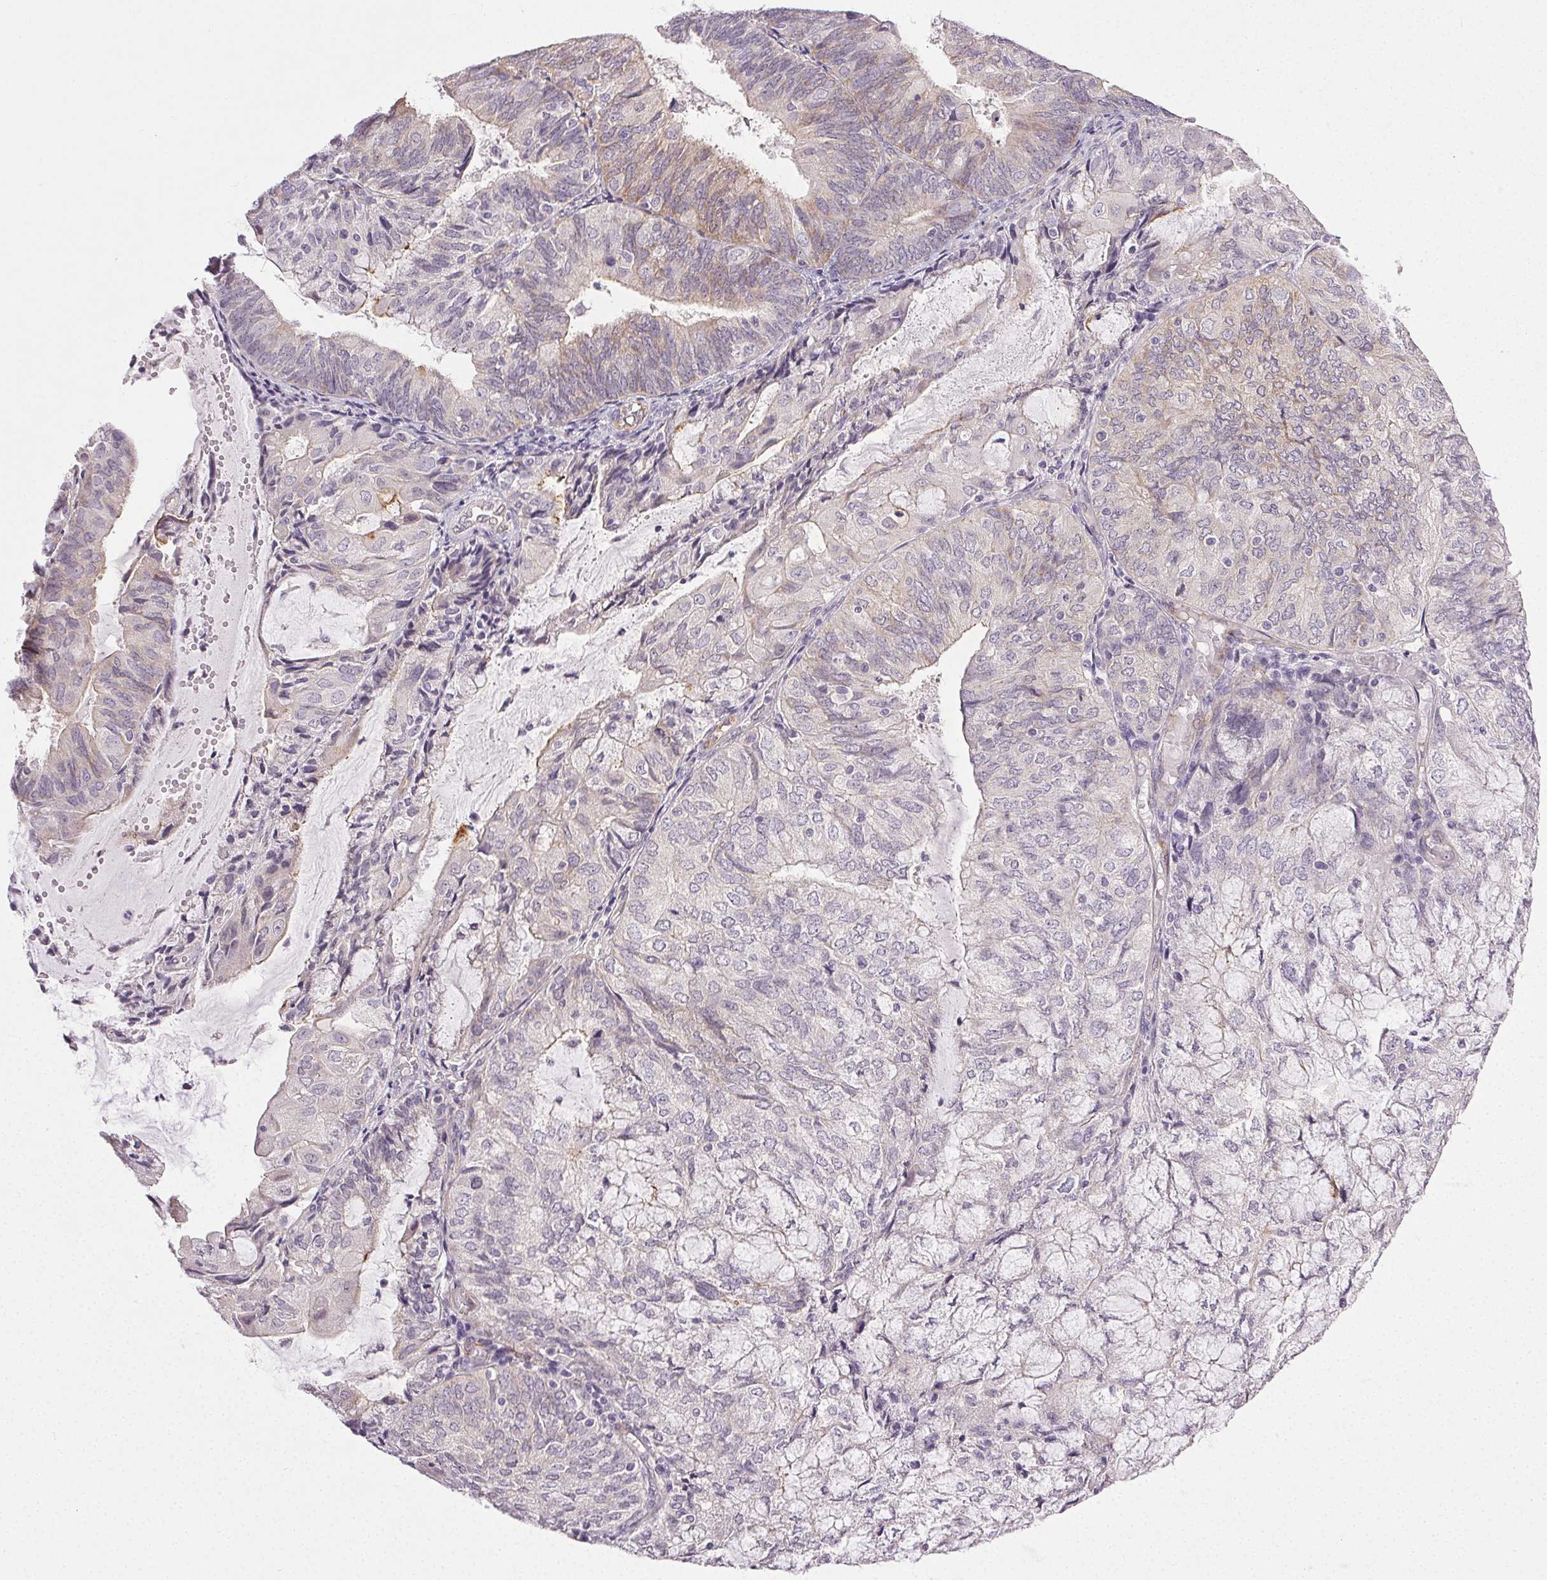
{"staining": {"intensity": "weak", "quantity": "<25%", "location": "cytoplasmic/membranous"}, "tissue": "endometrial cancer", "cell_type": "Tumor cells", "image_type": "cancer", "snomed": [{"axis": "morphology", "description": "Adenocarcinoma, NOS"}, {"axis": "topography", "description": "Endometrium"}], "caption": "Endometrial cancer stained for a protein using immunohistochemistry (IHC) exhibits no staining tumor cells.", "gene": "PLCB1", "patient": {"sex": "female", "age": 81}}